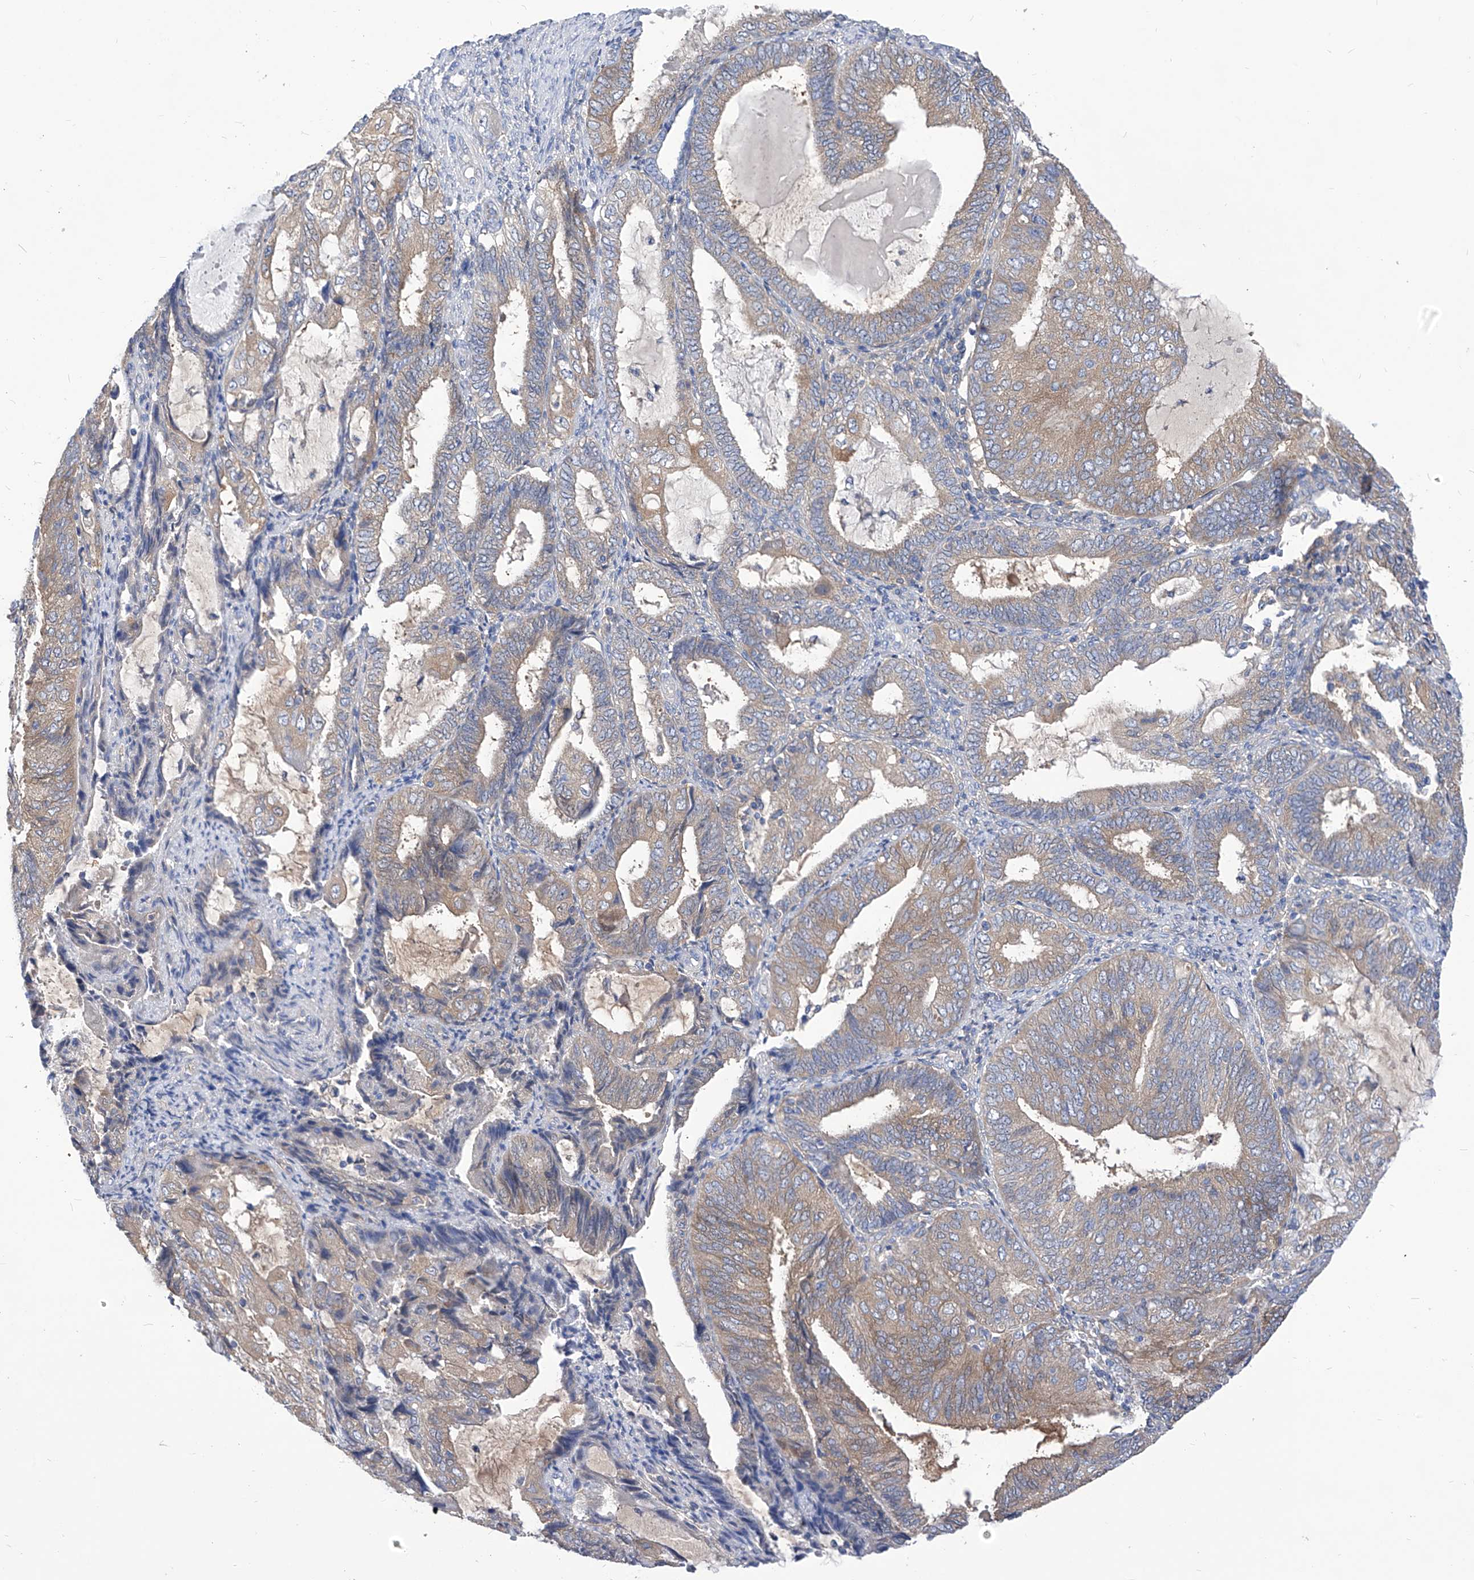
{"staining": {"intensity": "weak", "quantity": "25%-75%", "location": "cytoplasmic/membranous"}, "tissue": "endometrial cancer", "cell_type": "Tumor cells", "image_type": "cancer", "snomed": [{"axis": "morphology", "description": "Adenocarcinoma, NOS"}, {"axis": "topography", "description": "Endometrium"}], "caption": "Immunohistochemistry micrograph of human endometrial cancer (adenocarcinoma) stained for a protein (brown), which reveals low levels of weak cytoplasmic/membranous expression in approximately 25%-75% of tumor cells.", "gene": "XPNPEP1", "patient": {"sex": "female", "age": 81}}